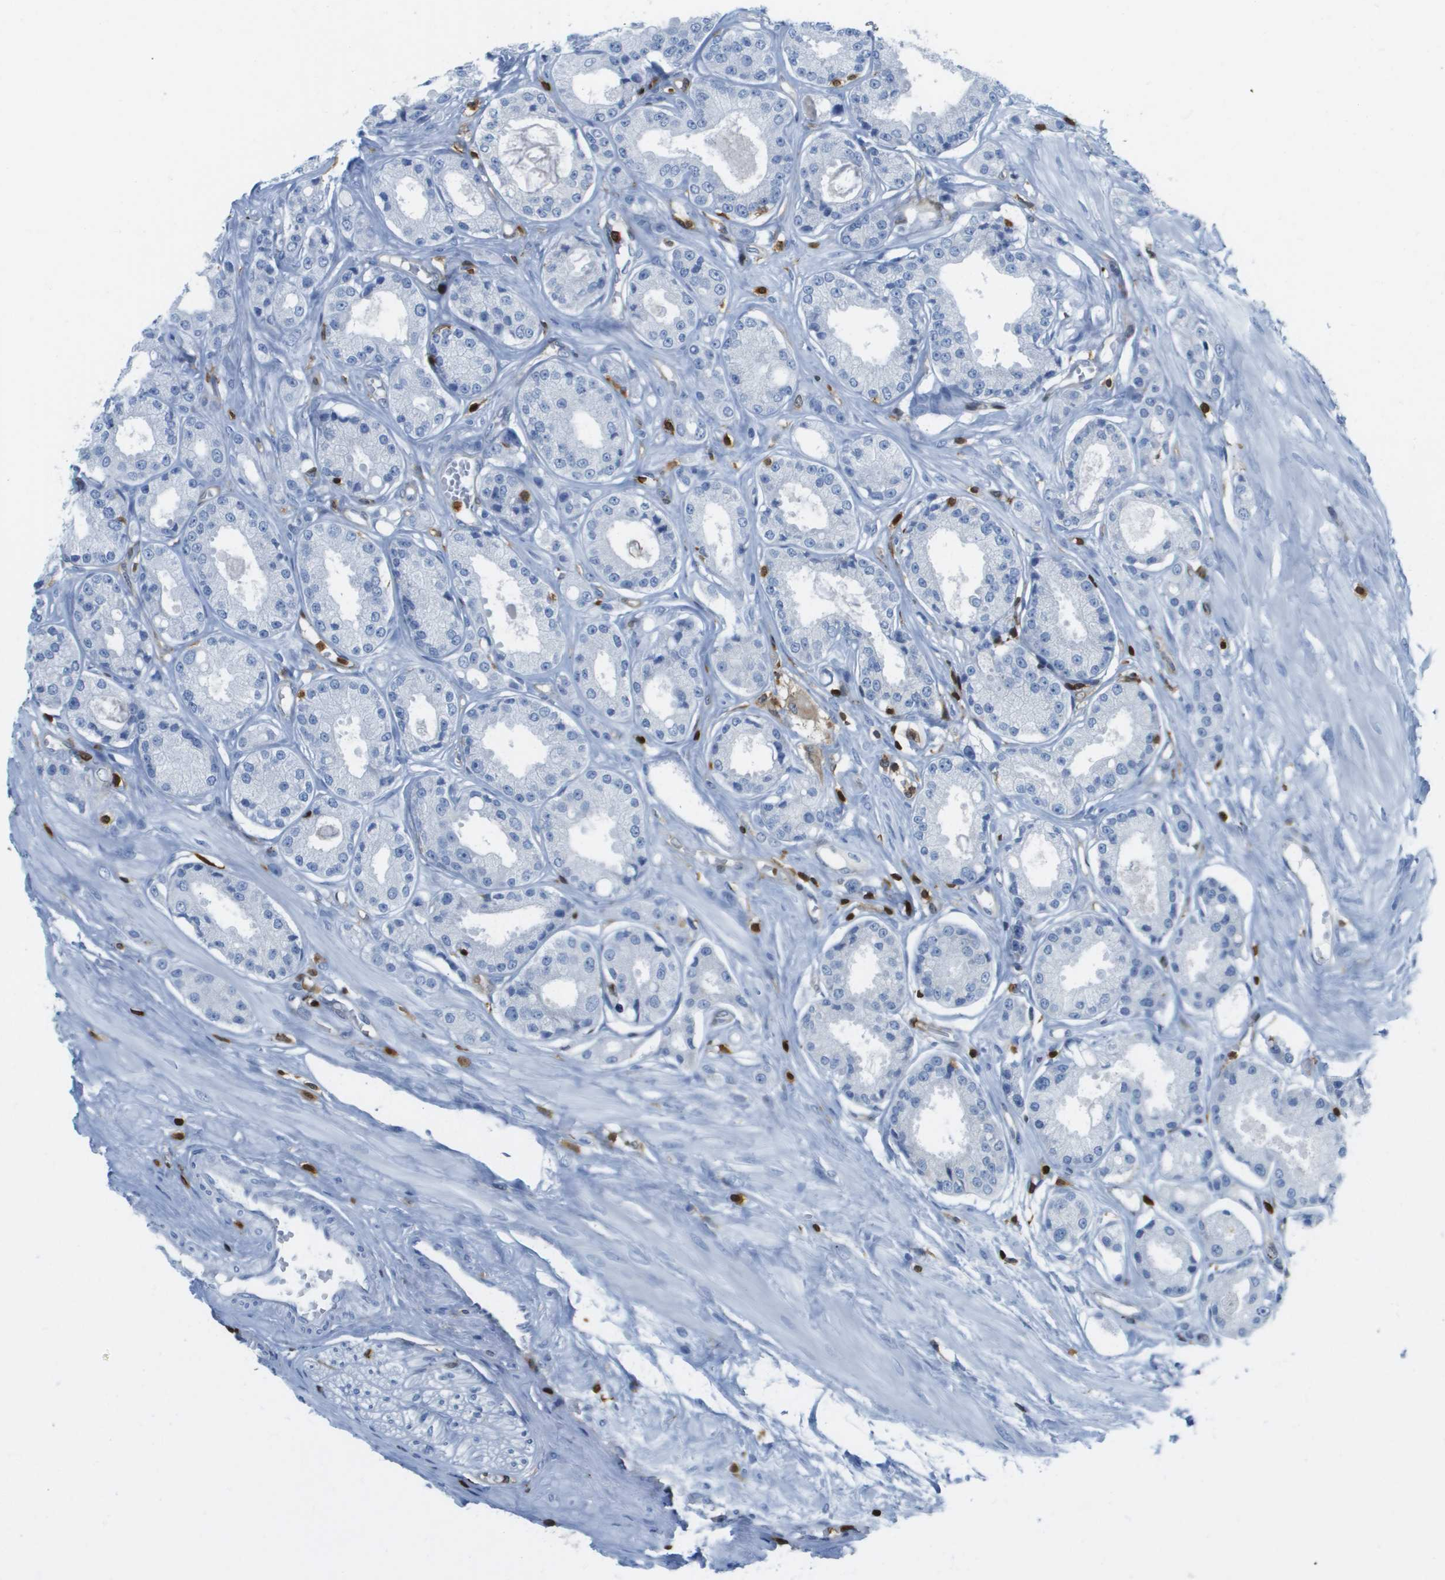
{"staining": {"intensity": "negative", "quantity": "none", "location": "none"}, "tissue": "prostate cancer", "cell_type": "Tumor cells", "image_type": "cancer", "snomed": [{"axis": "morphology", "description": "Adenocarcinoma, Low grade"}, {"axis": "topography", "description": "Prostate"}], "caption": "Immunohistochemistry histopathology image of neoplastic tissue: human prostate low-grade adenocarcinoma stained with DAB shows no significant protein staining in tumor cells. (DAB immunohistochemistry visualized using brightfield microscopy, high magnification).", "gene": "DOCK5", "patient": {"sex": "male", "age": 57}}